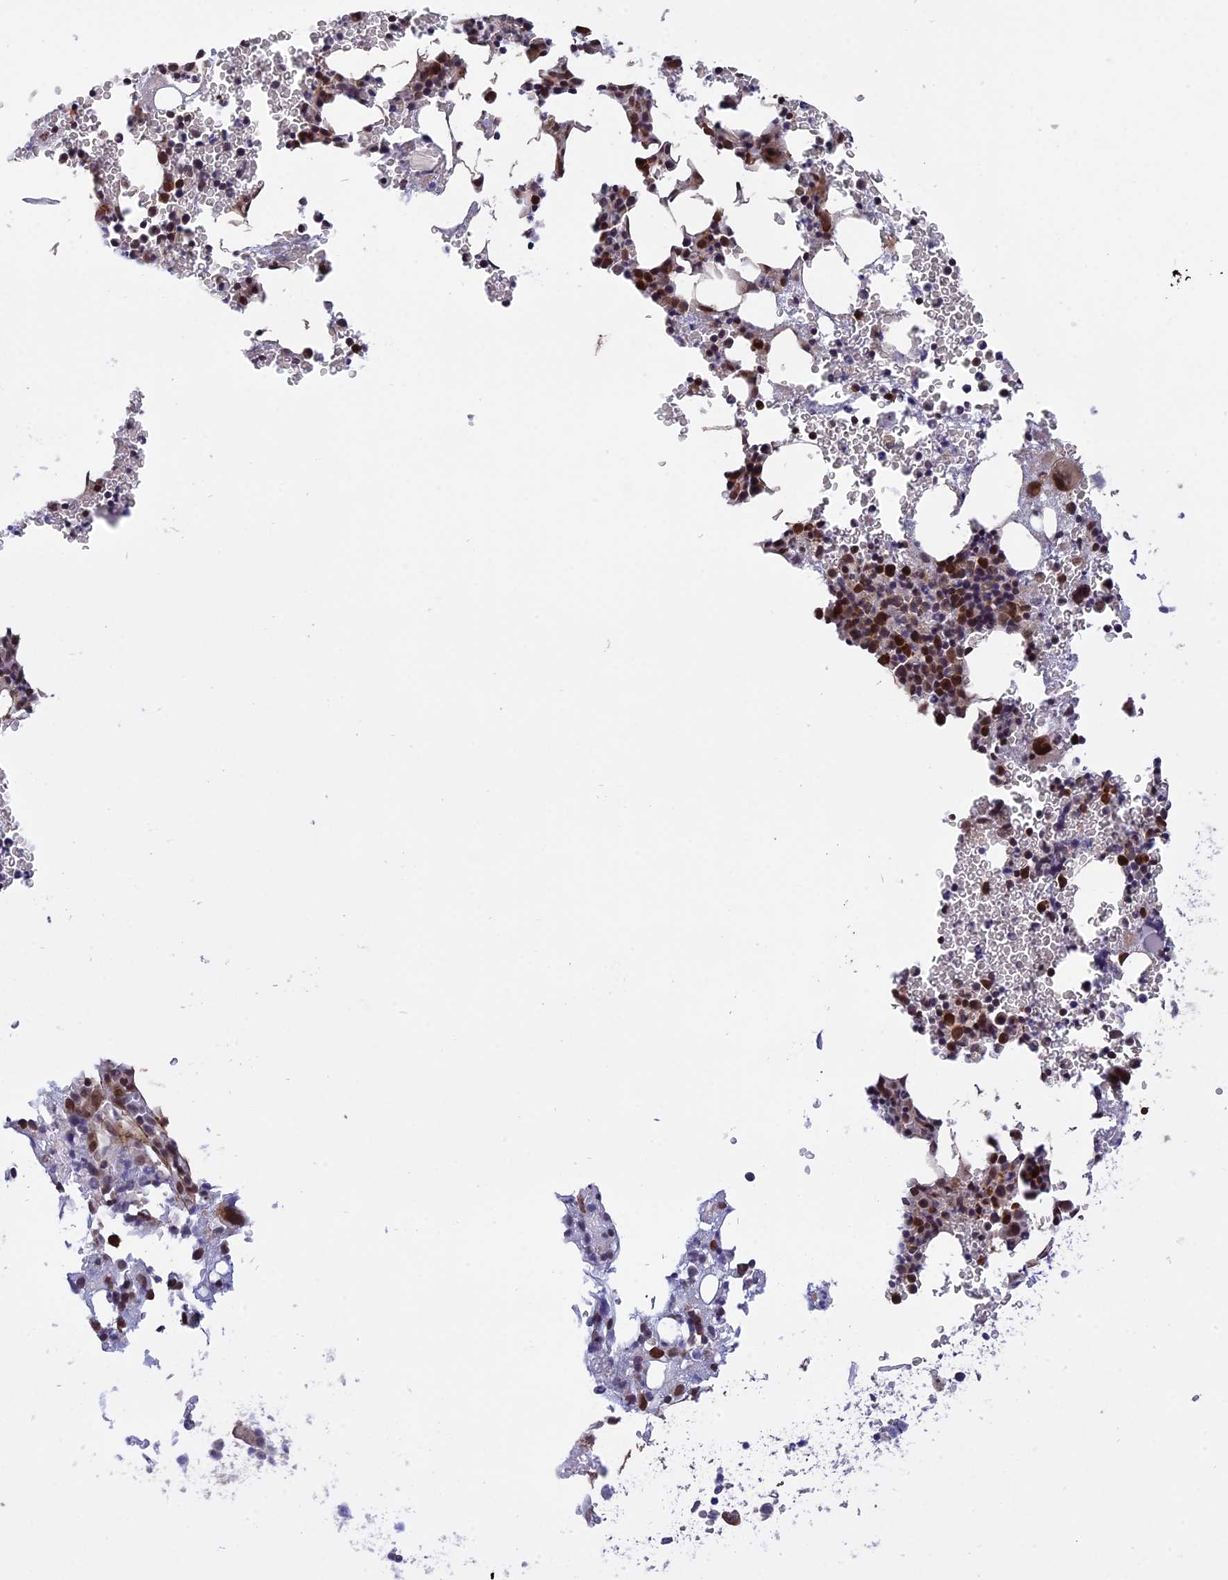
{"staining": {"intensity": "moderate", "quantity": "25%-75%", "location": "cytoplasmic/membranous,nuclear"}, "tissue": "bone marrow", "cell_type": "Hematopoietic cells", "image_type": "normal", "snomed": [{"axis": "morphology", "description": "Normal tissue, NOS"}, {"axis": "topography", "description": "Bone marrow"}], "caption": "High-magnification brightfield microscopy of normal bone marrow stained with DAB (brown) and counterstained with hematoxylin (blue). hematopoietic cells exhibit moderate cytoplasmic/membranous,nuclear expression is identified in approximately25%-75% of cells.", "gene": "ZNF428", "patient": {"sex": "male", "age": 41}}